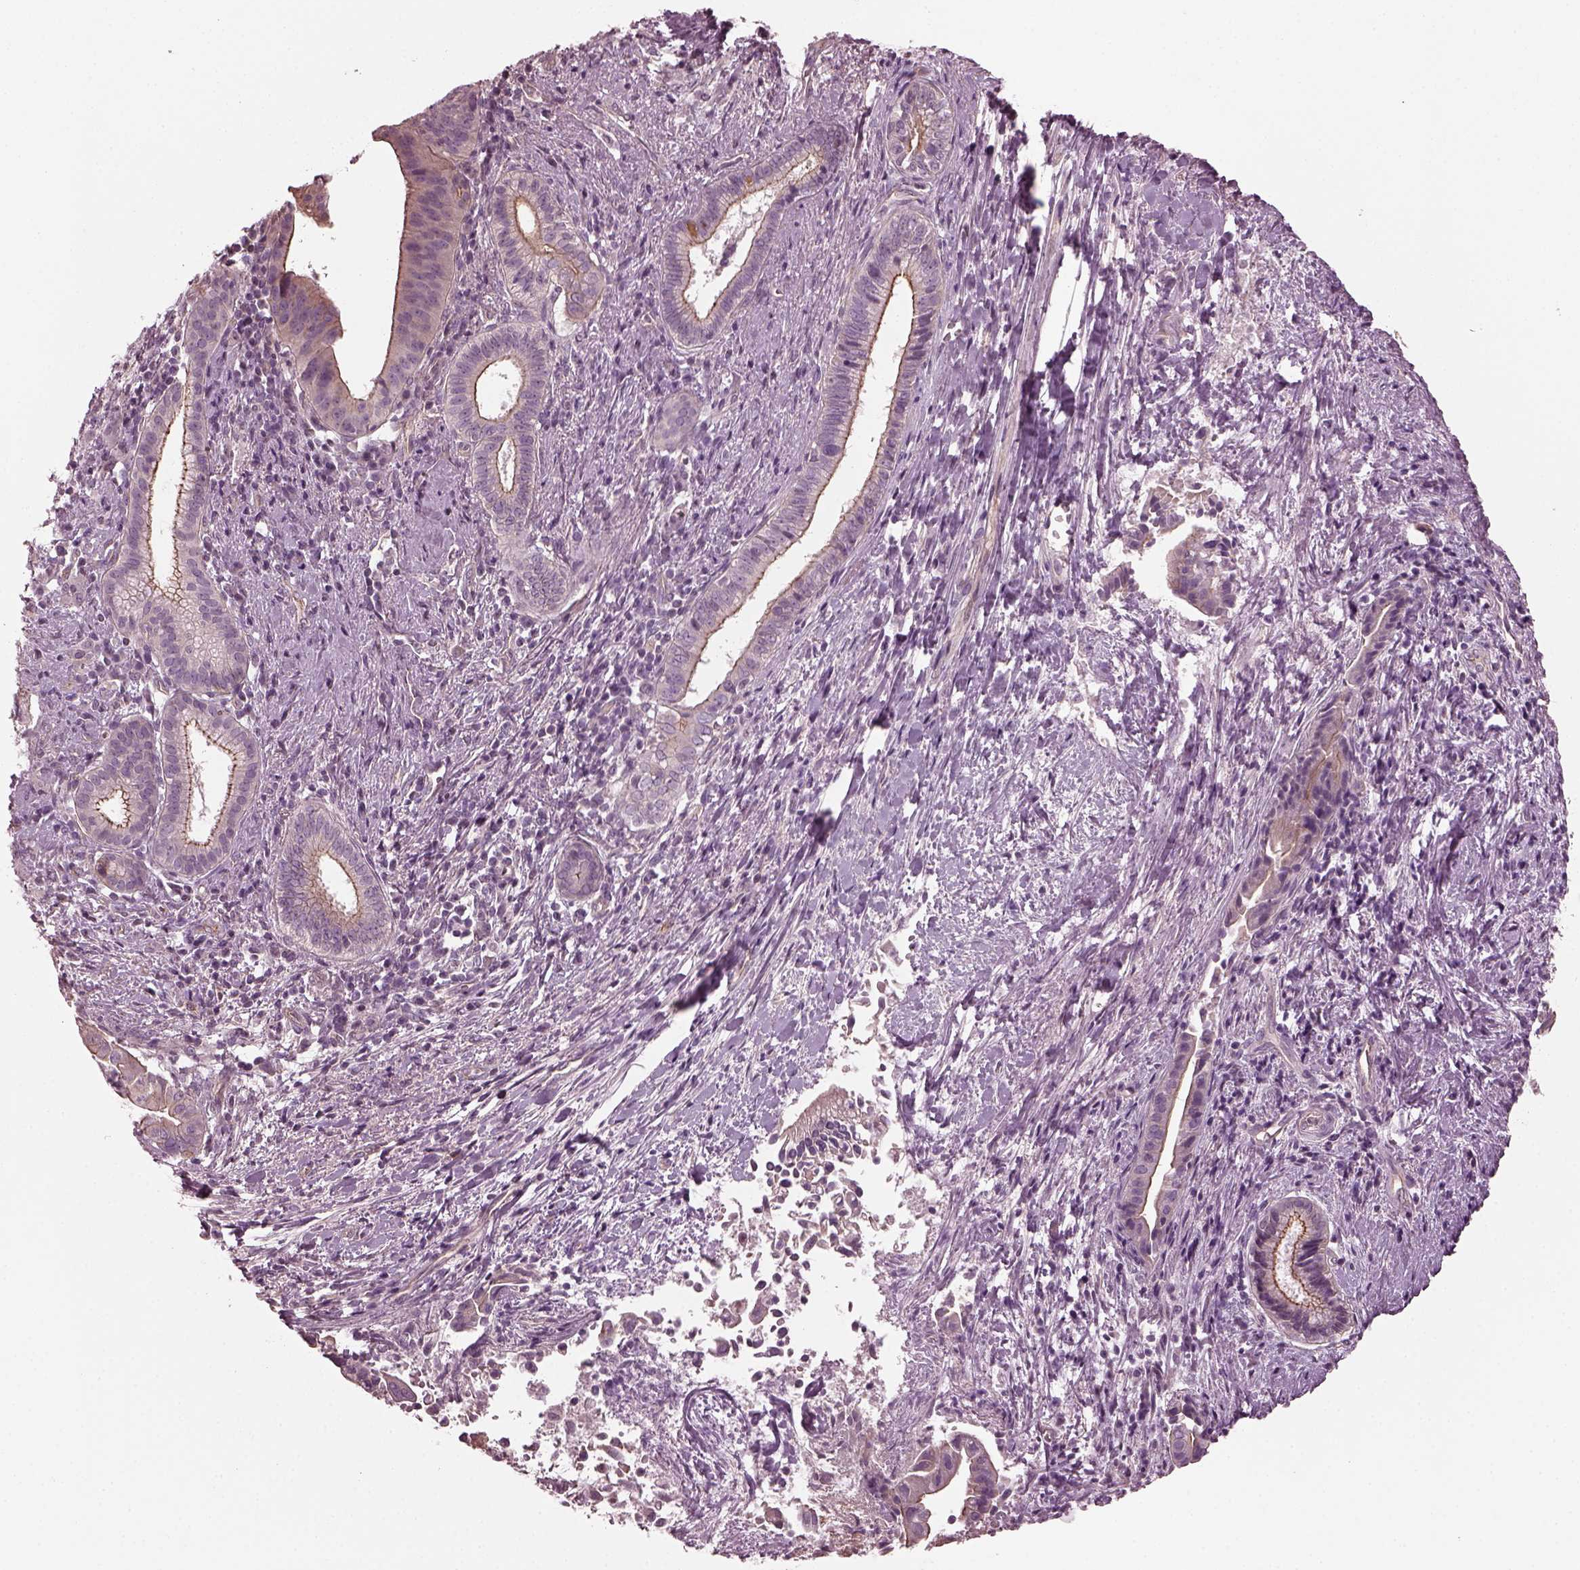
{"staining": {"intensity": "moderate", "quantity": ">75%", "location": "cytoplasmic/membranous"}, "tissue": "pancreatic cancer", "cell_type": "Tumor cells", "image_type": "cancer", "snomed": [{"axis": "morphology", "description": "Adenocarcinoma, NOS"}, {"axis": "topography", "description": "Pancreas"}], "caption": "A micrograph of pancreatic cancer (adenocarcinoma) stained for a protein reveals moderate cytoplasmic/membranous brown staining in tumor cells. Immunohistochemistry stains the protein in brown and the nuclei are stained blue.", "gene": "ODAD1", "patient": {"sex": "male", "age": 61}}